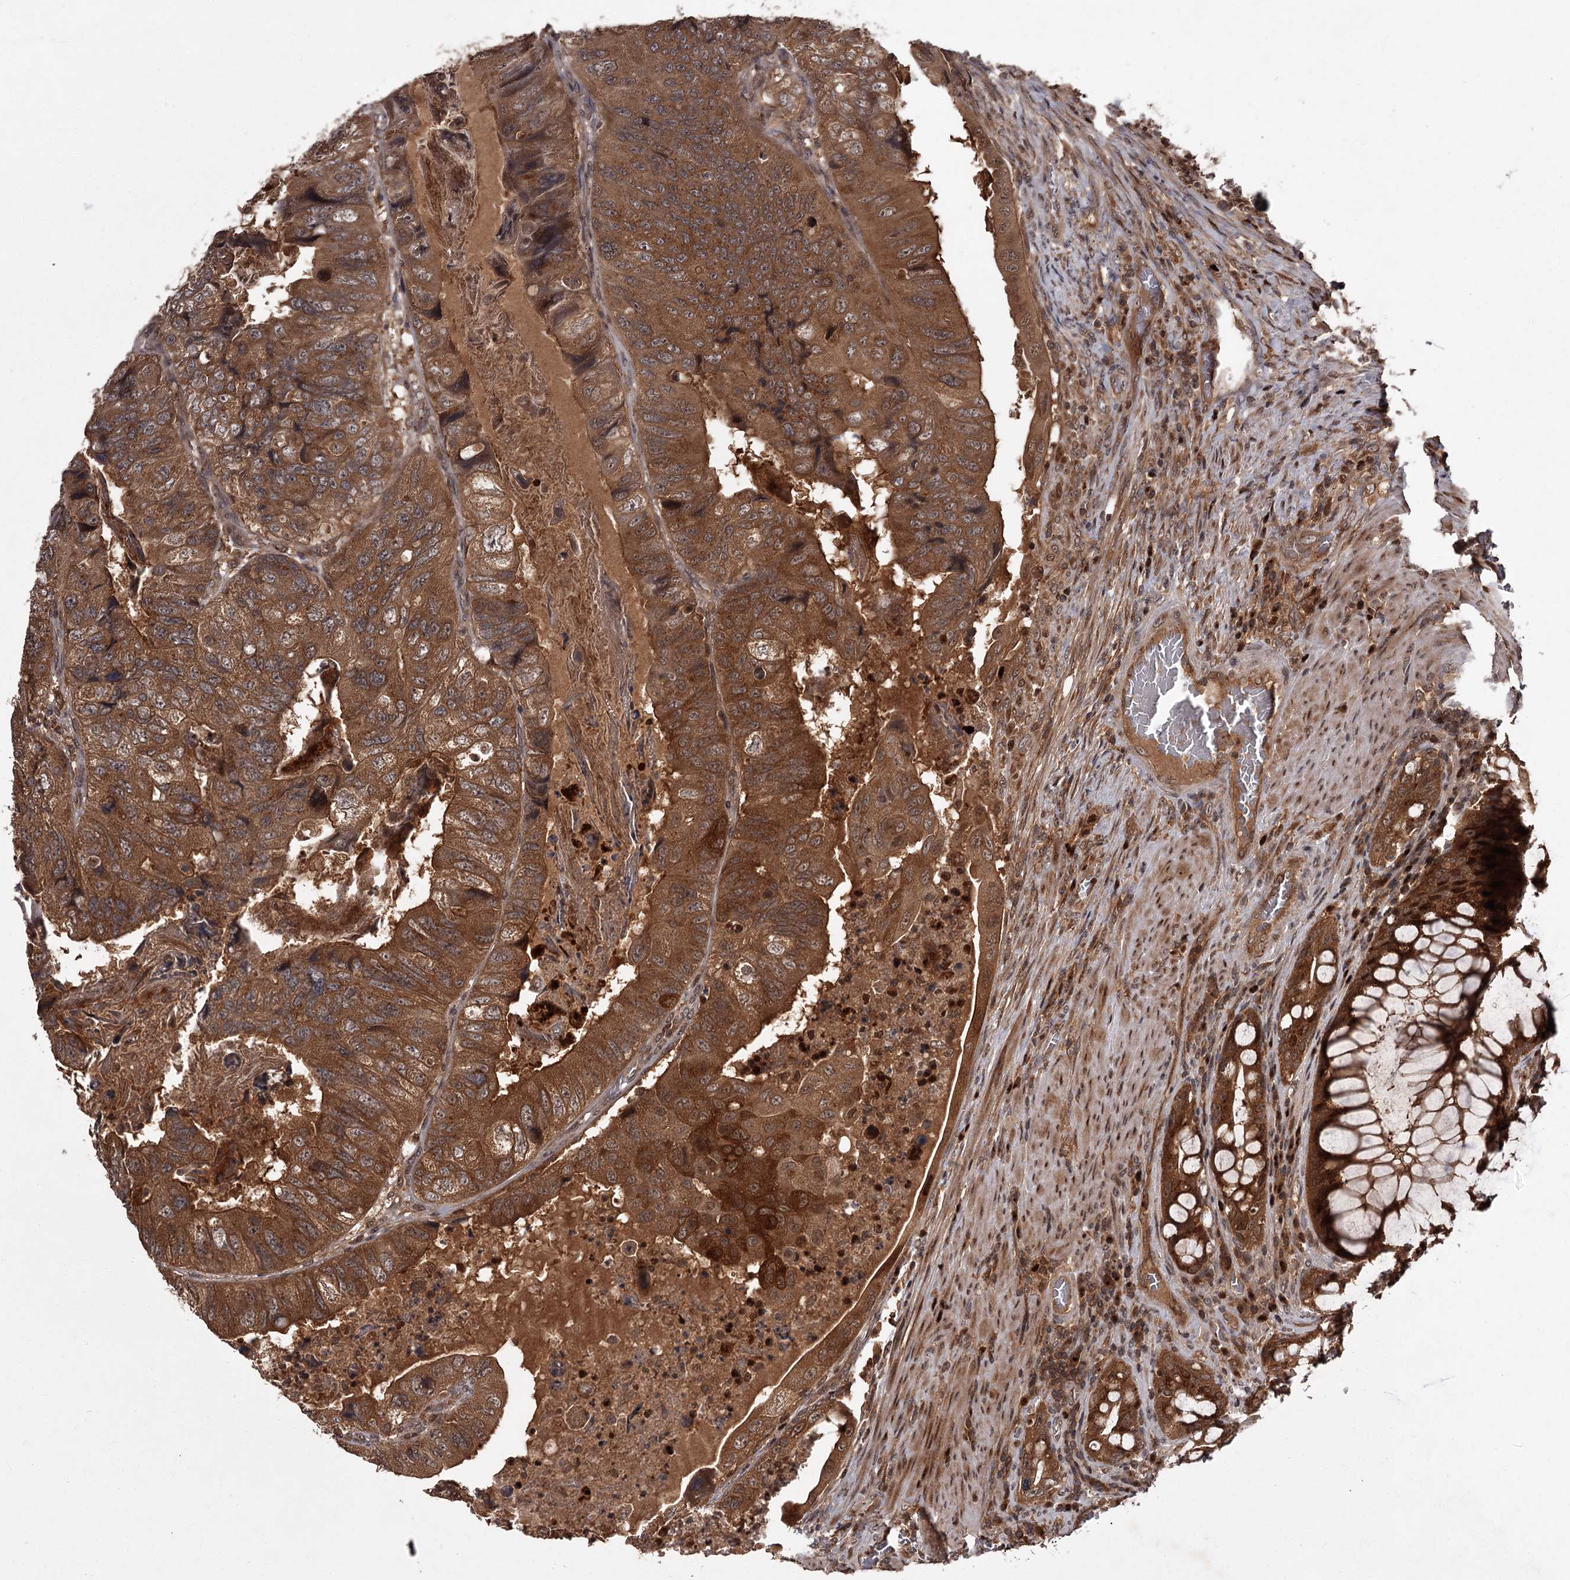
{"staining": {"intensity": "strong", "quantity": ">75%", "location": "cytoplasmic/membranous"}, "tissue": "colorectal cancer", "cell_type": "Tumor cells", "image_type": "cancer", "snomed": [{"axis": "morphology", "description": "Adenocarcinoma, NOS"}, {"axis": "topography", "description": "Rectum"}], "caption": "IHC histopathology image of neoplastic tissue: adenocarcinoma (colorectal) stained using immunohistochemistry reveals high levels of strong protein expression localized specifically in the cytoplasmic/membranous of tumor cells, appearing as a cytoplasmic/membranous brown color.", "gene": "TBC1D23", "patient": {"sex": "male", "age": 63}}